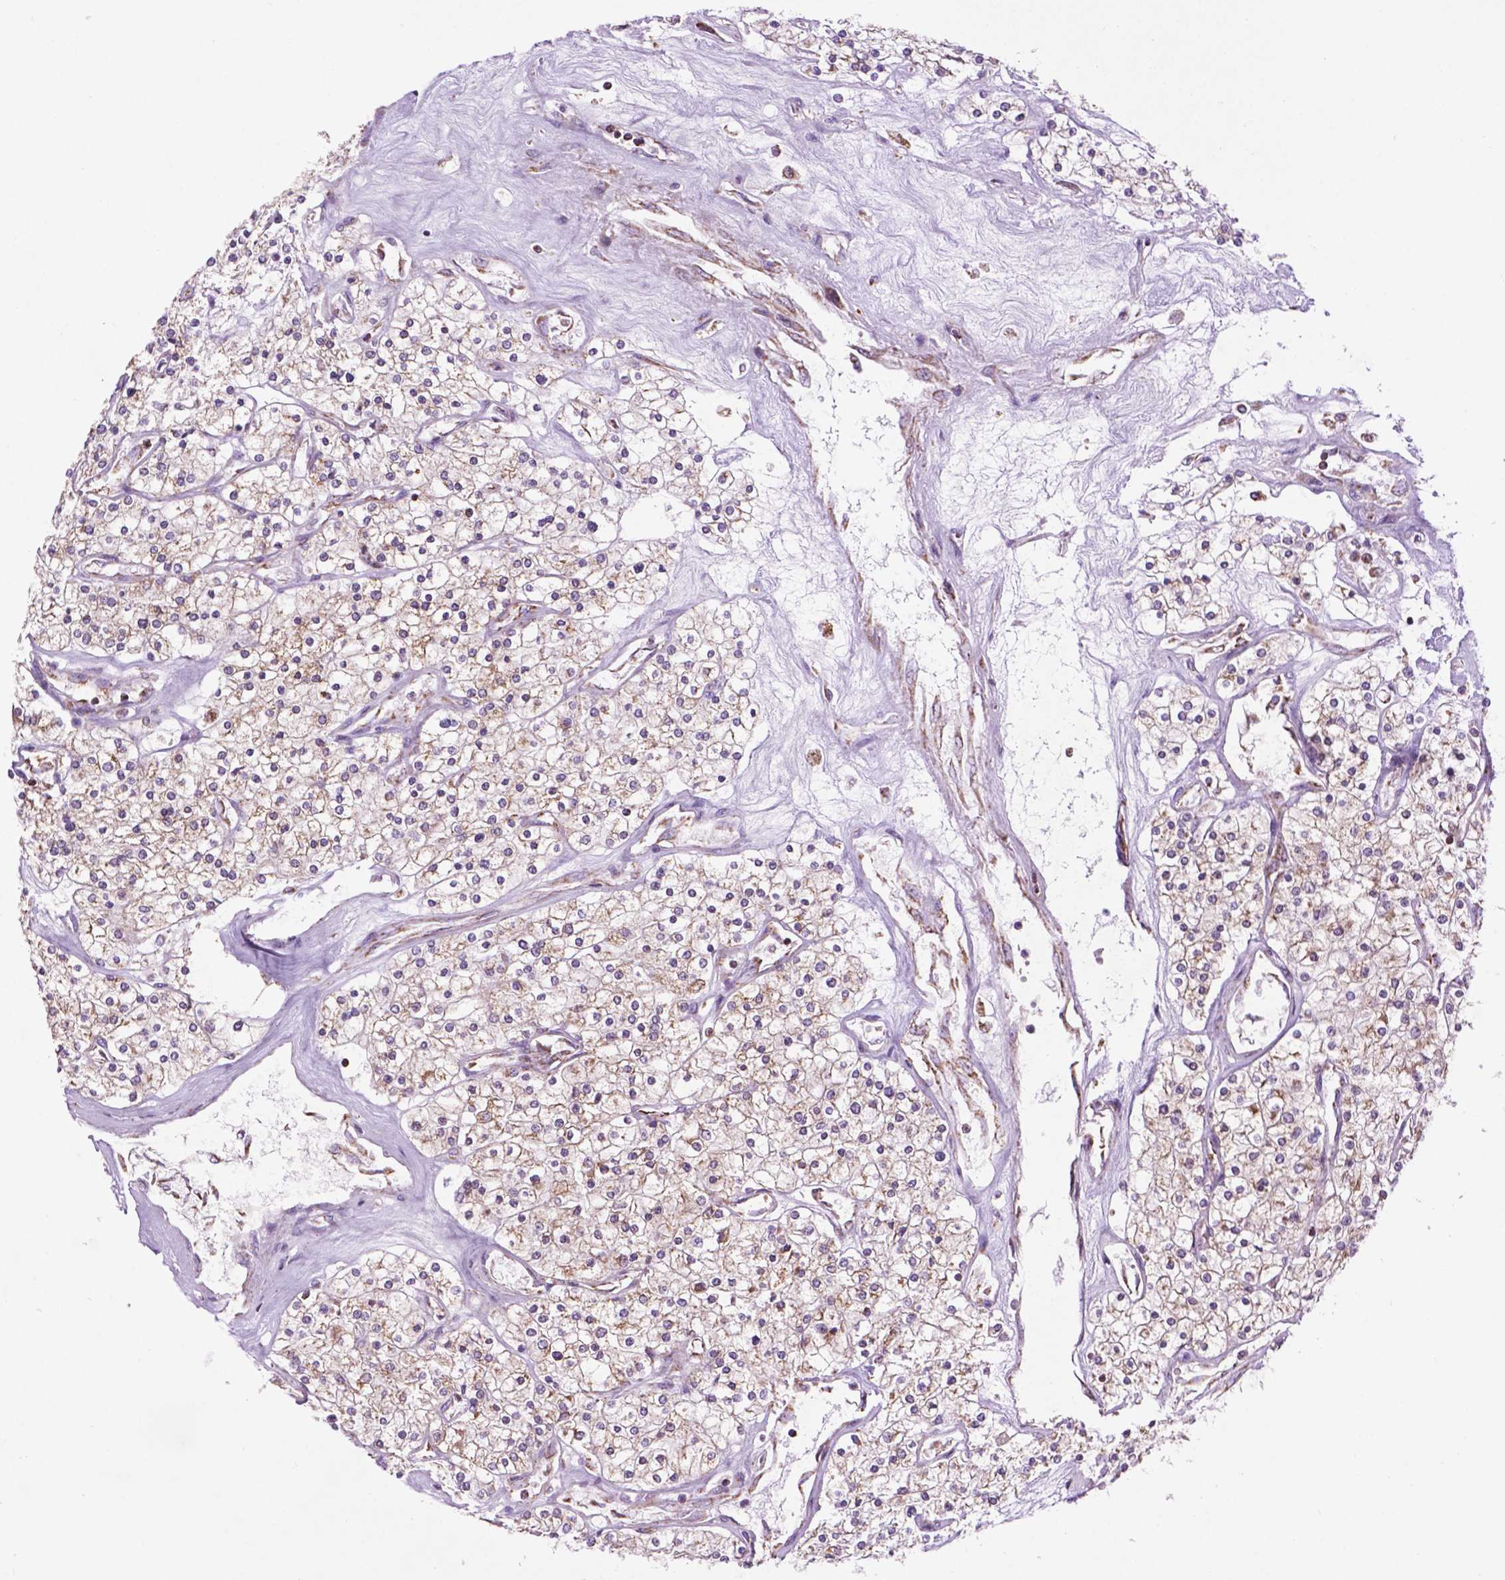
{"staining": {"intensity": "moderate", "quantity": "25%-75%", "location": "cytoplasmic/membranous"}, "tissue": "renal cancer", "cell_type": "Tumor cells", "image_type": "cancer", "snomed": [{"axis": "morphology", "description": "Adenocarcinoma, NOS"}, {"axis": "topography", "description": "Kidney"}], "caption": "Immunohistochemical staining of human renal cancer shows medium levels of moderate cytoplasmic/membranous expression in approximately 25%-75% of tumor cells.", "gene": "PYCR3", "patient": {"sex": "male", "age": 80}}